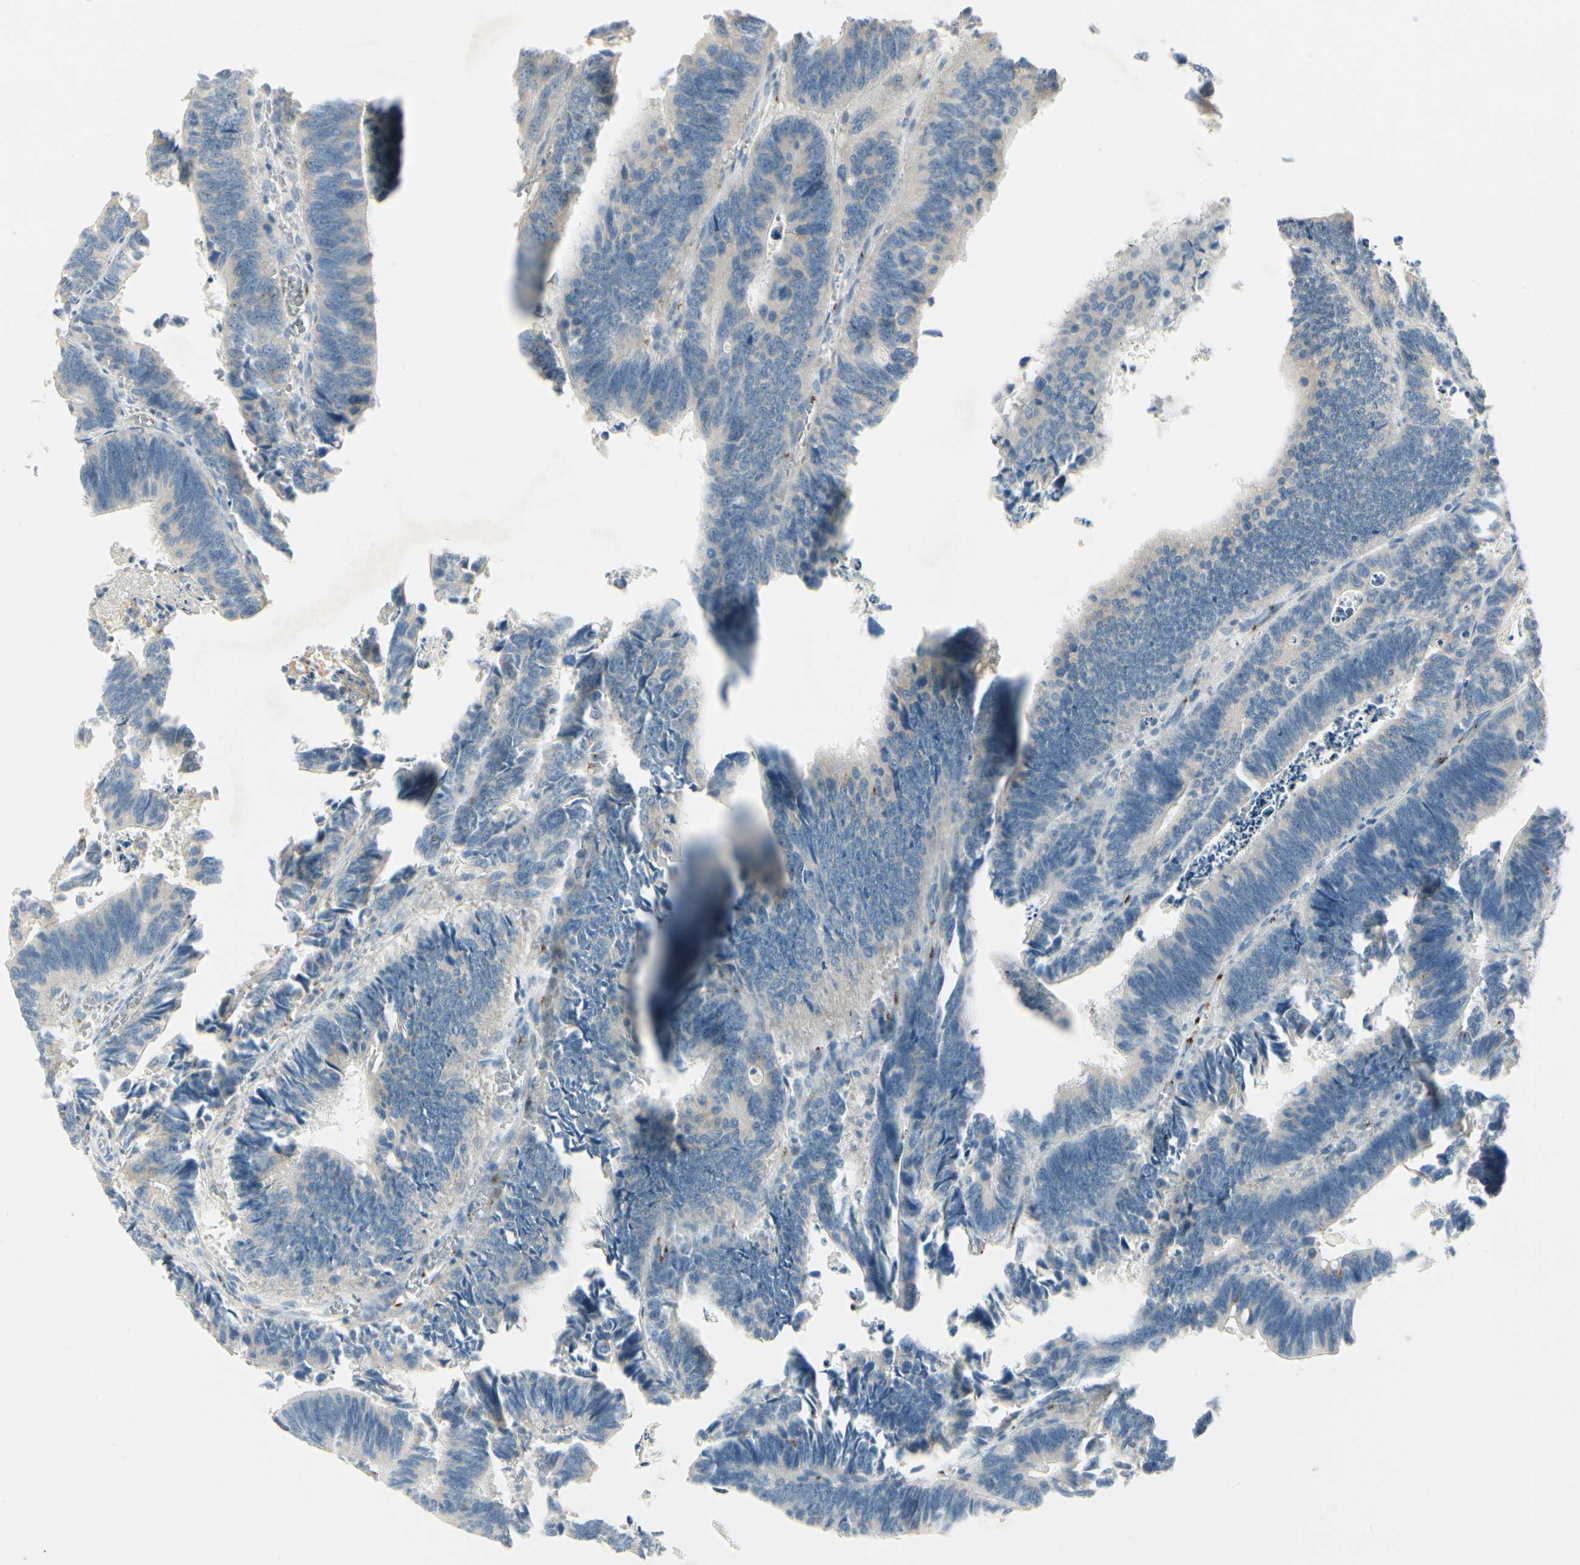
{"staining": {"intensity": "negative", "quantity": "none", "location": "none"}, "tissue": "colorectal cancer", "cell_type": "Tumor cells", "image_type": "cancer", "snomed": [{"axis": "morphology", "description": "Adenocarcinoma, NOS"}, {"axis": "topography", "description": "Colon"}], "caption": "The immunohistochemistry image has no significant positivity in tumor cells of adenocarcinoma (colorectal) tissue. Nuclei are stained in blue.", "gene": "MANSC1", "patient": {"sex": "male", "age": 72}}